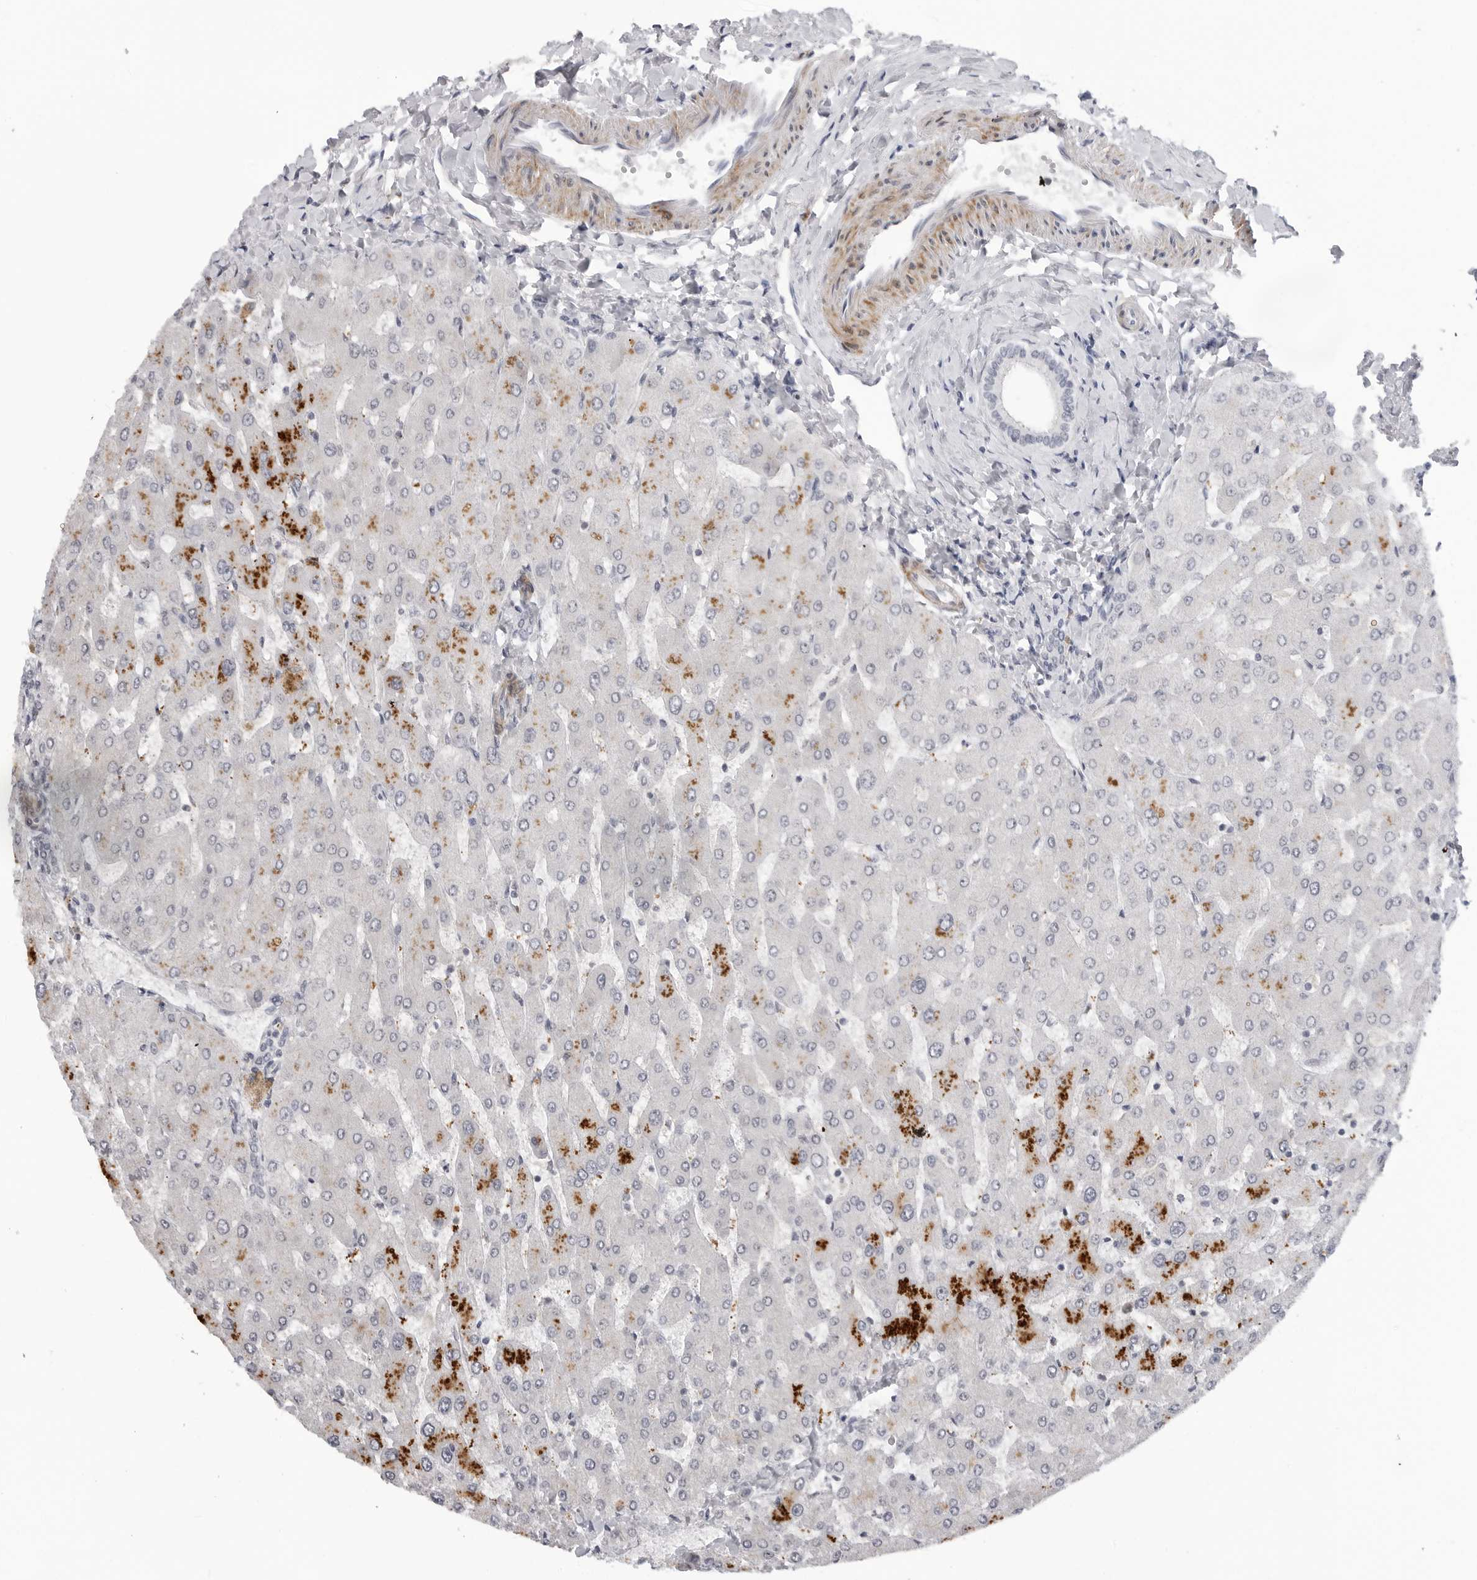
{"staining": {"intensity": "weak", "quantity": "<25%", "location": "cytoplasmic/membranous"}, "tissue": "liver", "cell_type": "Cholangiocytes", "image_type": "normal", "snomed": [{"axis": "morphology", "description": "Normal tissue, NOS"}, {"axis": "topography", "description": "Liver"}], "caption": "A high-resolution micrograph shows immunohistochemistry (IHC) staining of unremarkable liver, which demonstrates no significant positivity in cholangiocytes.", "gene": "ADAMTS5", "patient": {"sex": "male", "age": 55}}